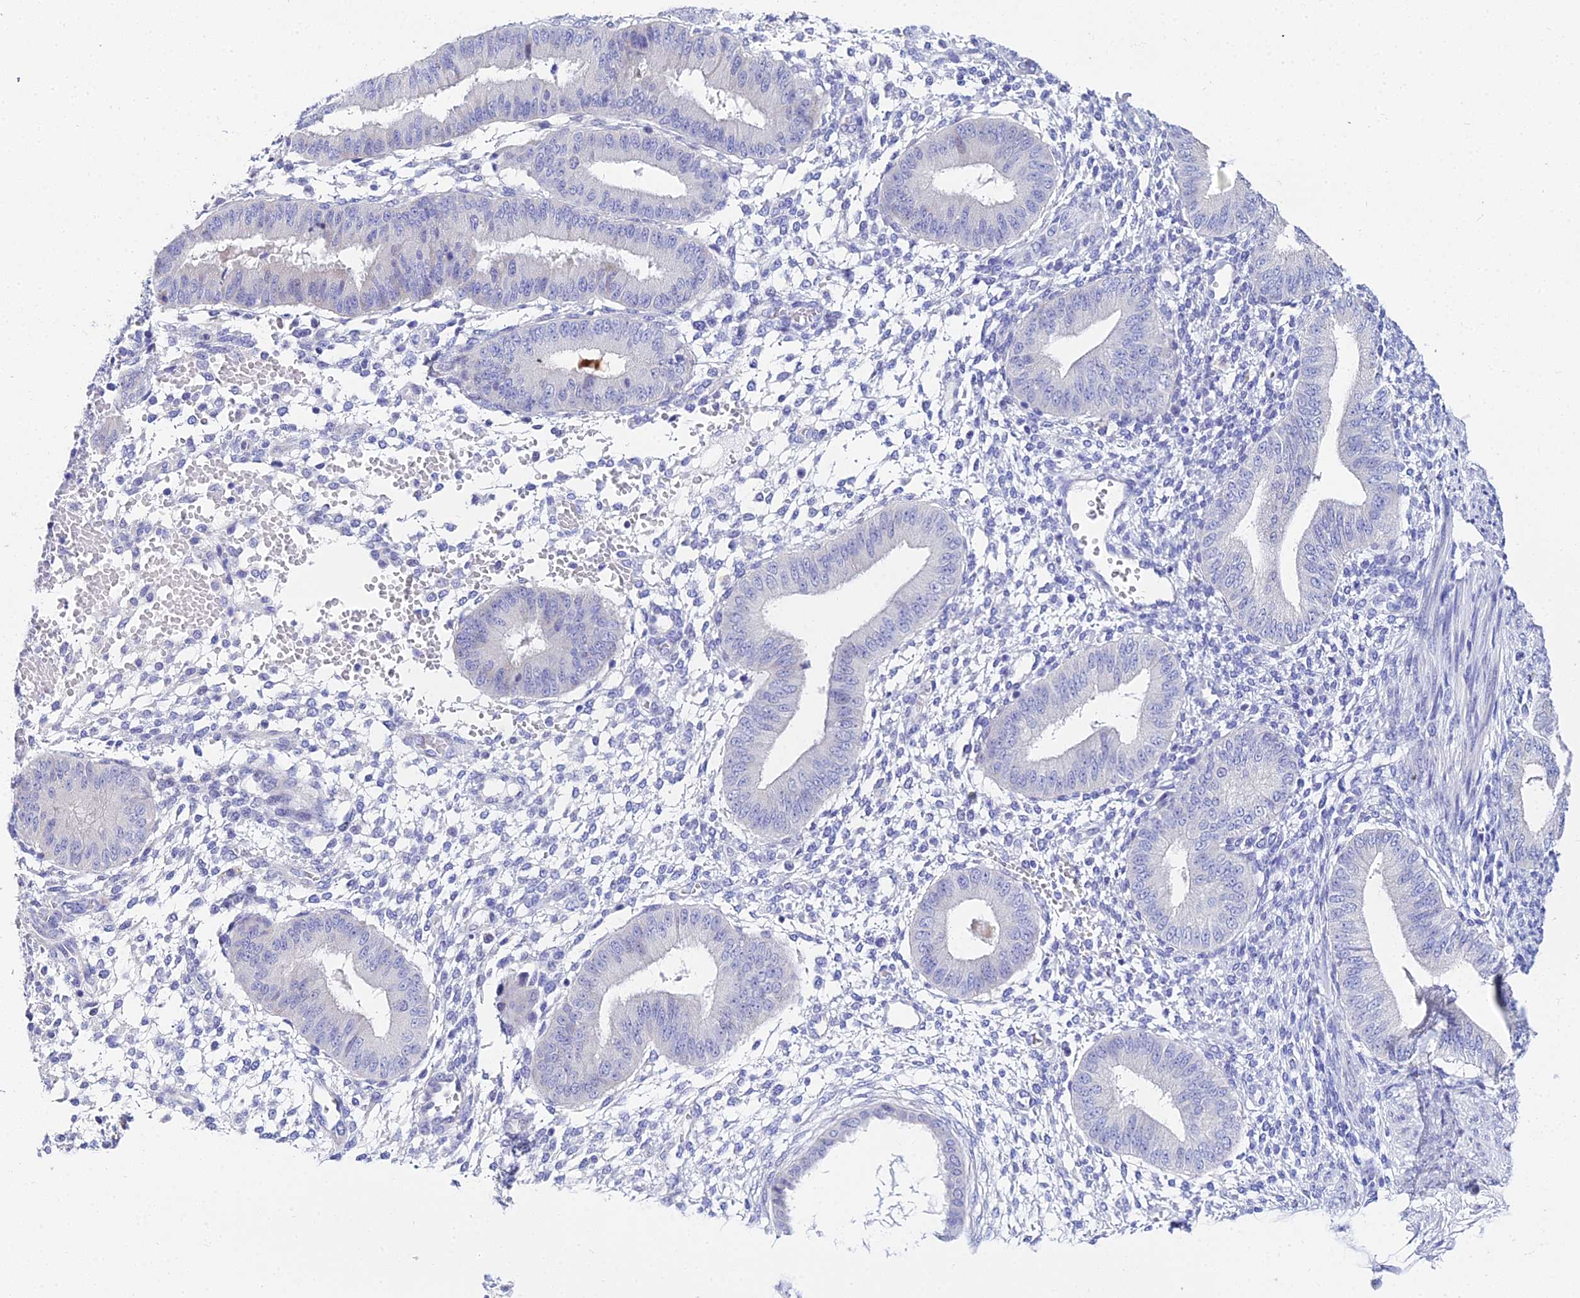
{"staining": {"intensity": "negative", "quantity": "none", "location": "none"}, "tissue": "endometrium", "cell_type": "Cells in endometrial stroma", "image_type": "normal", "snomed": [{"axis": "morphology", "description": "Normal tissue, NOS"}, {"axis": "topography", "description": "Endometrium"}], "caption": "Normal endometrium was stained to show a protein in brown. There is no significant staining in cells in endometrial stroma. (DAB immunohistochemistry, high magnification).", "gene": "OCM2", "patient": {"sex": "female", "age": 49}}